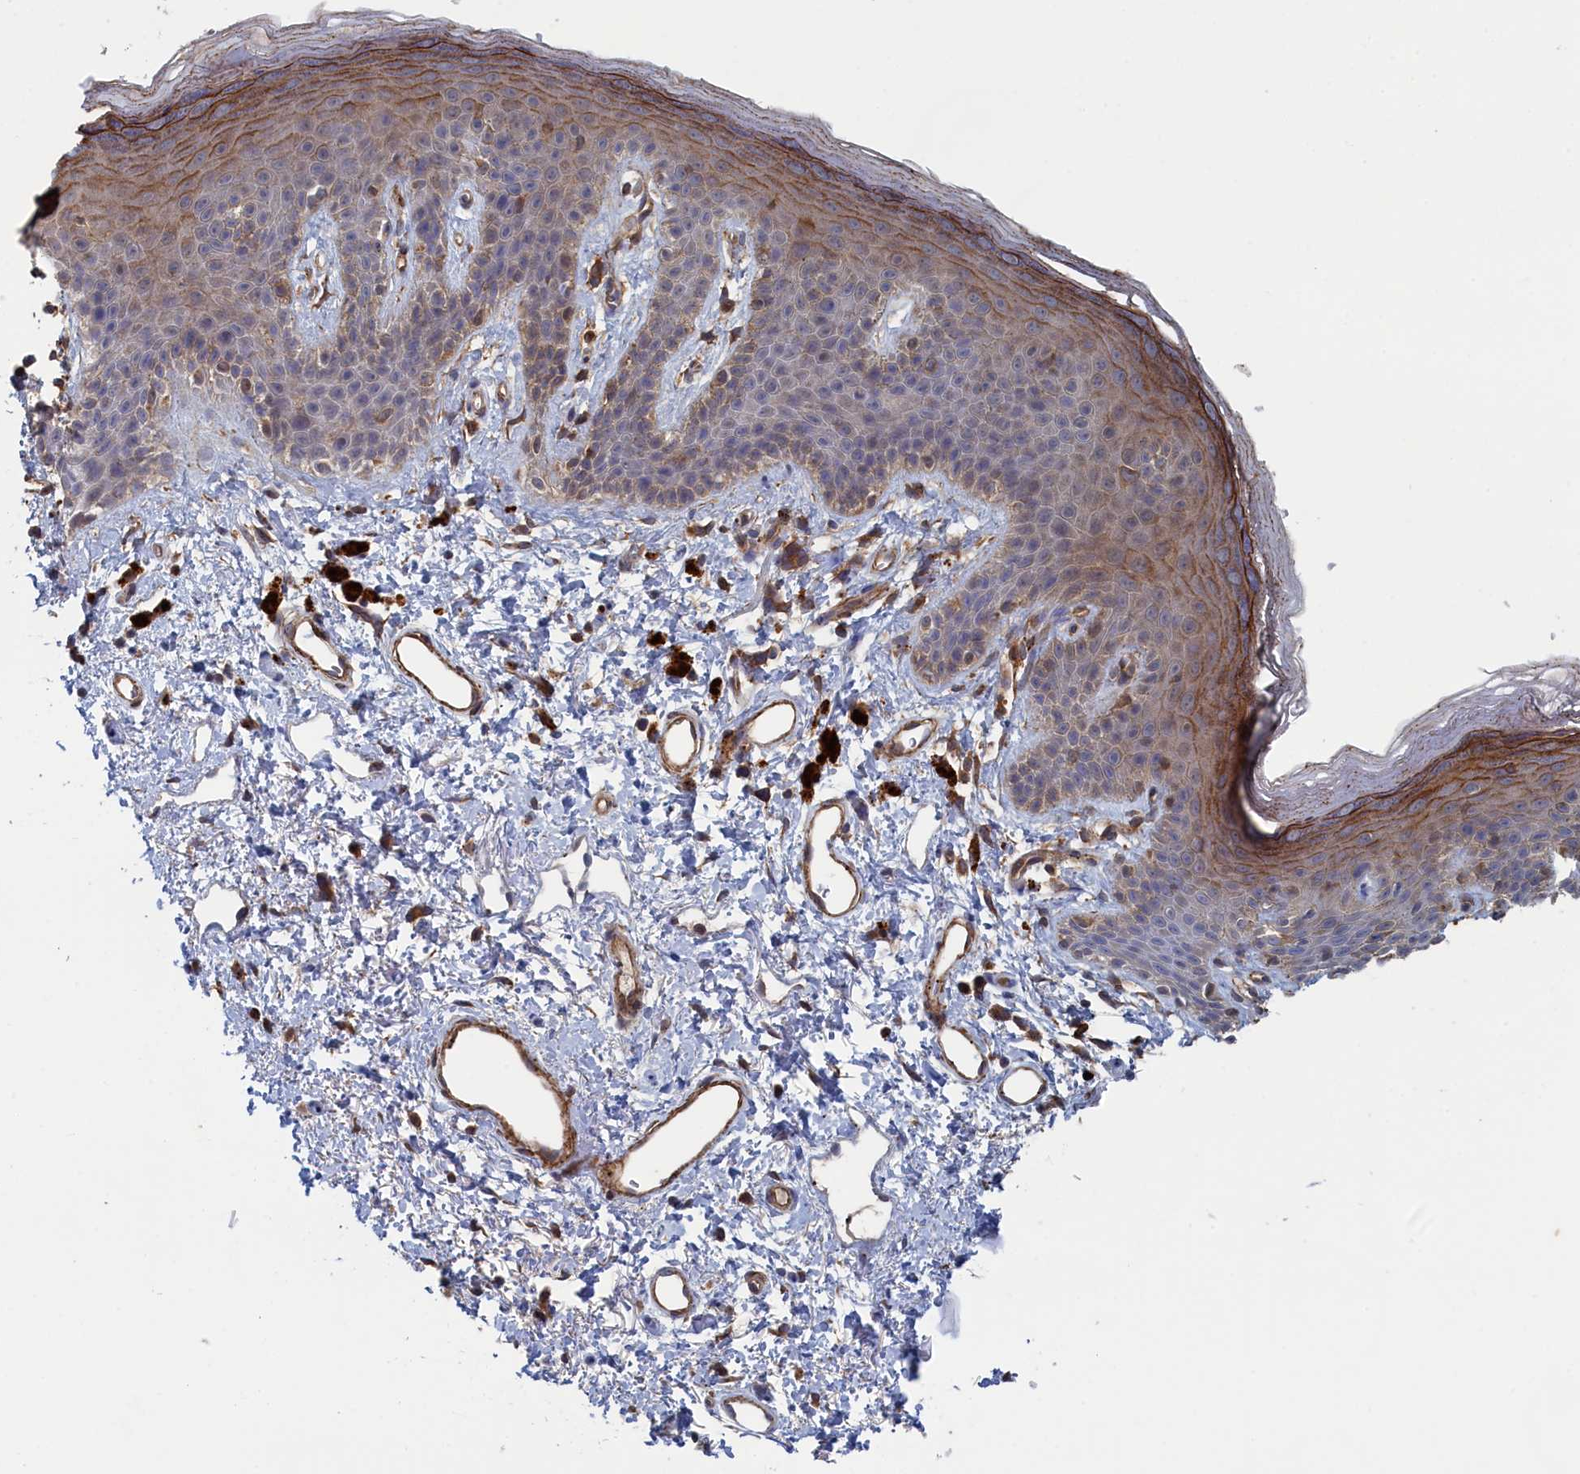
{"staining": {"intensity": "moderate", "quantity": "<25%", "location": "cytoplasmic/membranous"}, "tissue": "skin", "cell_type": "Epidermal cells", "image_type": "normal", "snomed": [{"axis": "morphology", "description": "Normal tissue, NOS"}, {"axis": "topography", "description": "Anal"}], "caption": "This image reveals immunohistochemistry (IHC) staining of benign skin, with low moderate cytoplasmic/membranous expression in about <25% of epidermal cells.", "gene": "FILIP1L", "patient": {"sex": "female", "age": 46}}